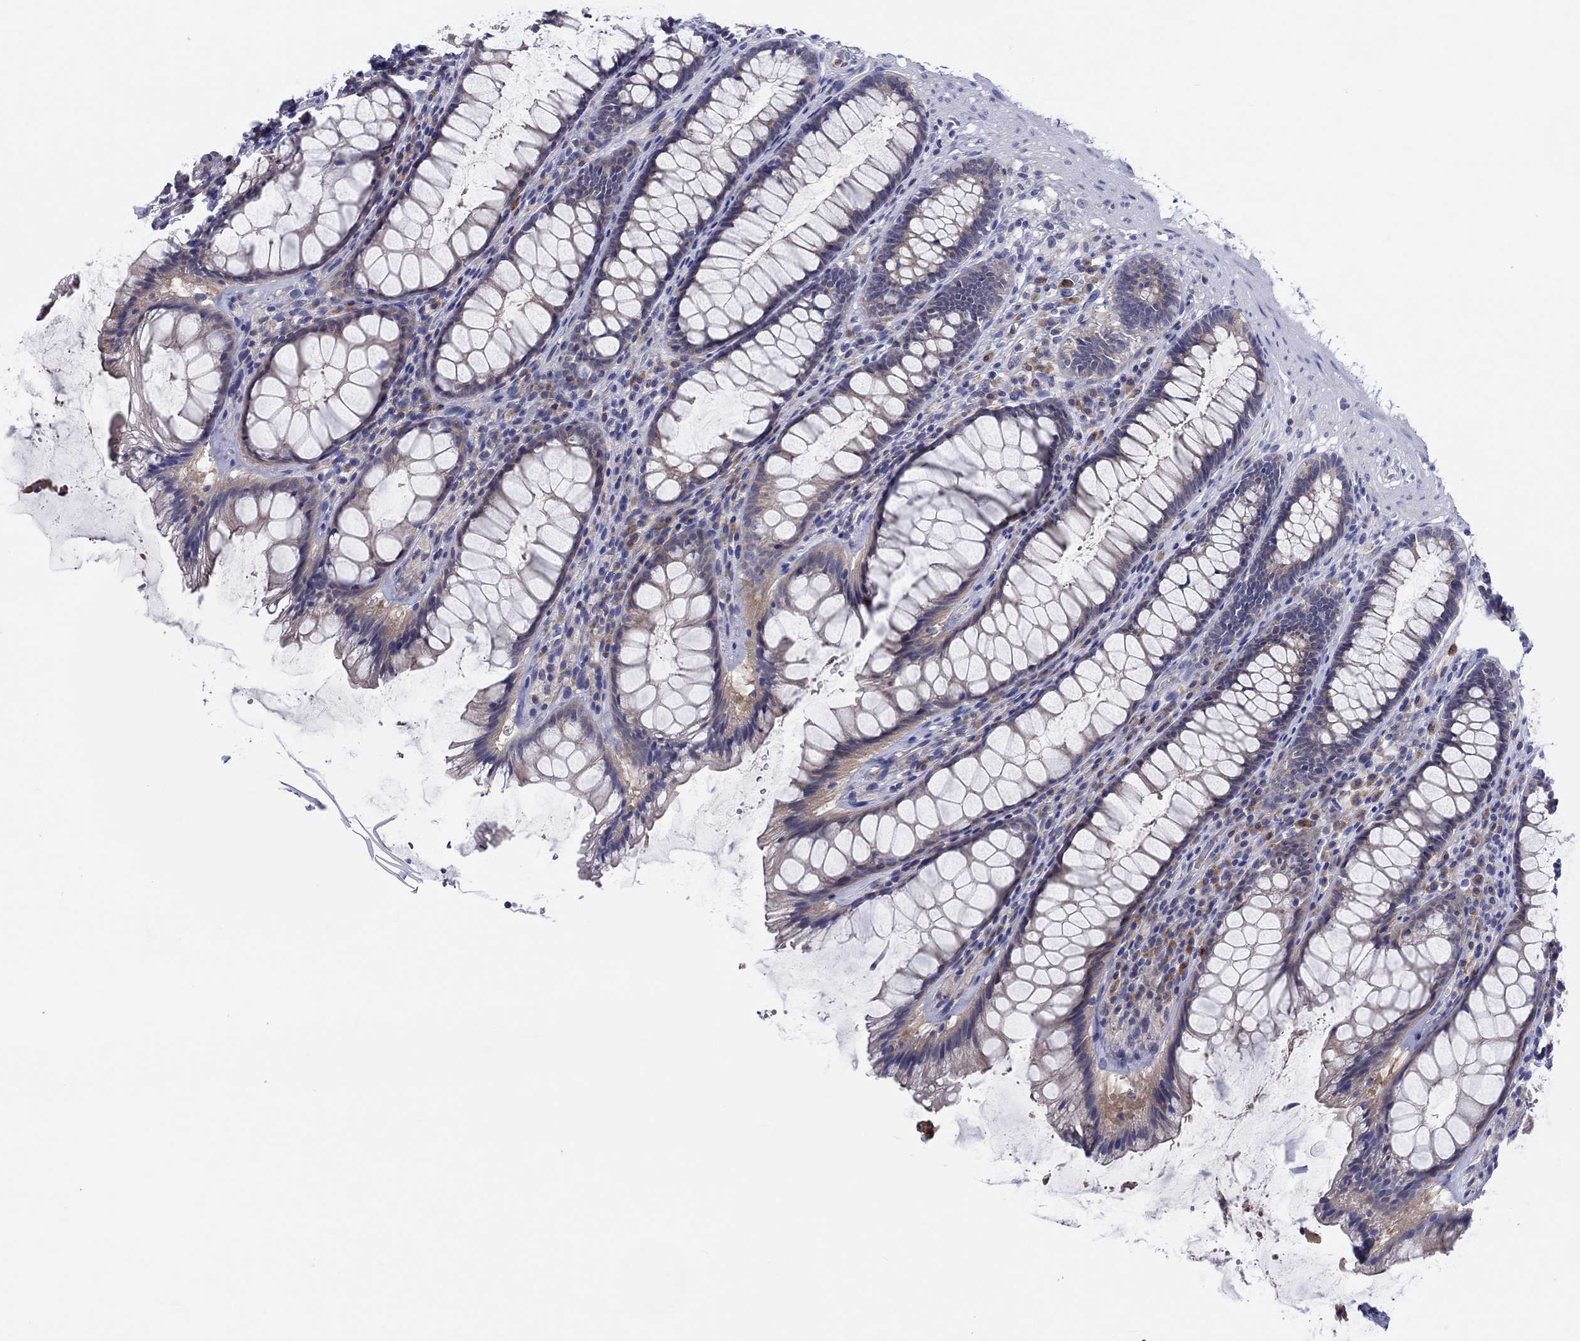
{"staining": {"intensity": "negative", "quantity": "none", "location": "none"}, "tissue": "rectum", "cell_type": "Glandular cells", "image_type": "normal", "snomed": [{"axis": "morphology", "description": "Normal tissue, NOS"}, {"axis": "topography", "description": "Rectum"}], "caption": "Protein analysis of normal rectum demonstrates no significant positivity in glandular cells.", "gene": "ABCG4", "patient": {"sex": "male", "age": 72}}